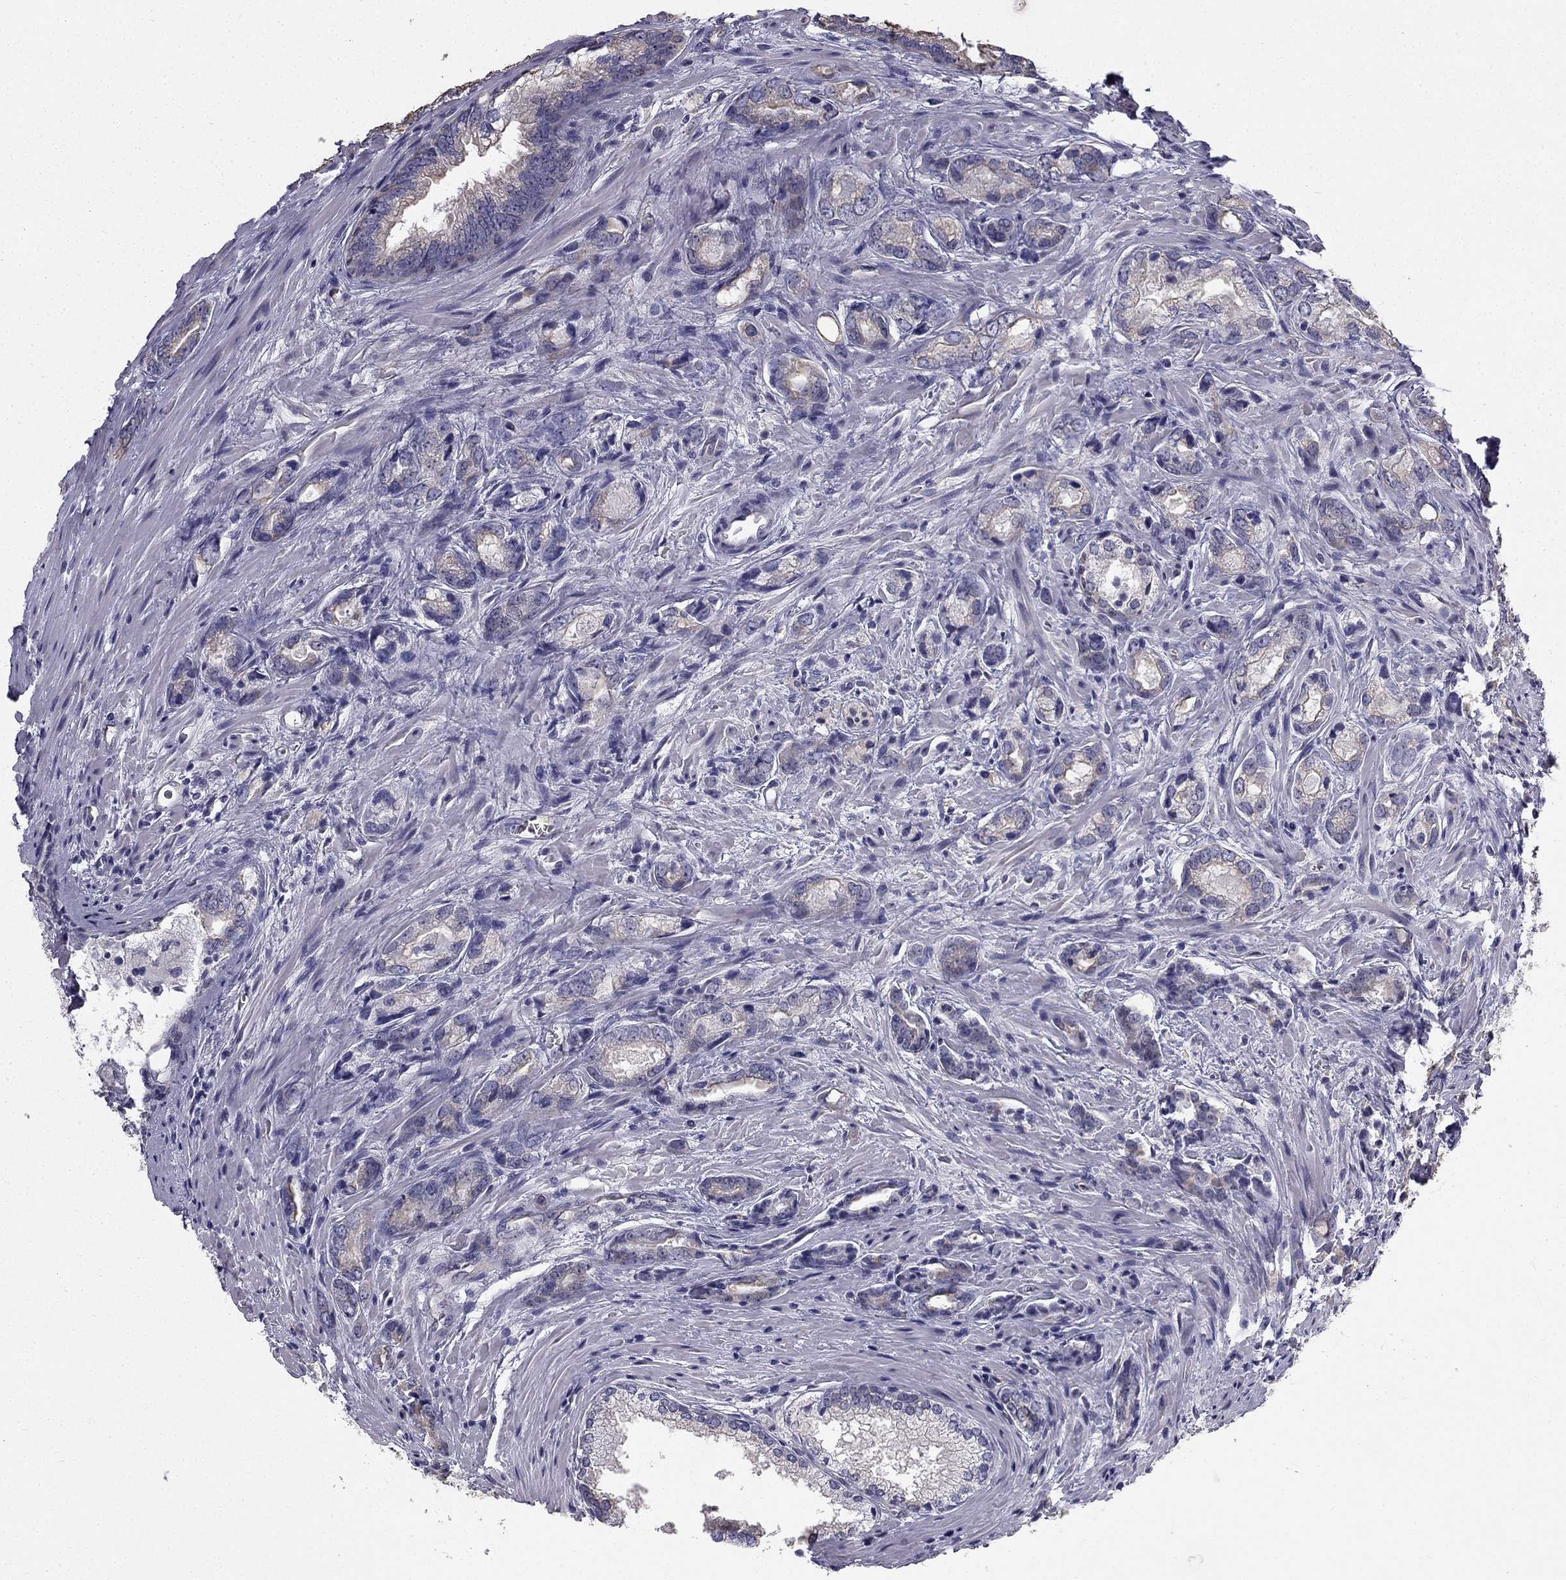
{"staining": {"intensity": "weak", "quantity": "<25%", "location": "cytoplasmic/membranous"}, "tissue": "prostate cancer", "cell_type": "Tumor cells", "image_type": "cancer", "snomed": [{"axis": "morphology", "description": "Adenocarcinoma, NOS"}, {"axis": "morphology", "description": "Adenocarcinoma, High grade"}, {"axis": "topography", "description": "Prostate"}], "caption": "A micrograph of human prostate adenocarcinoma is negative for staining in tumor cells. (Brightfield microscopy of DAB immunohistochemistry at high magnification).", "gene": "CCDC40", "patient": {"sex": "male", "age": 70}}